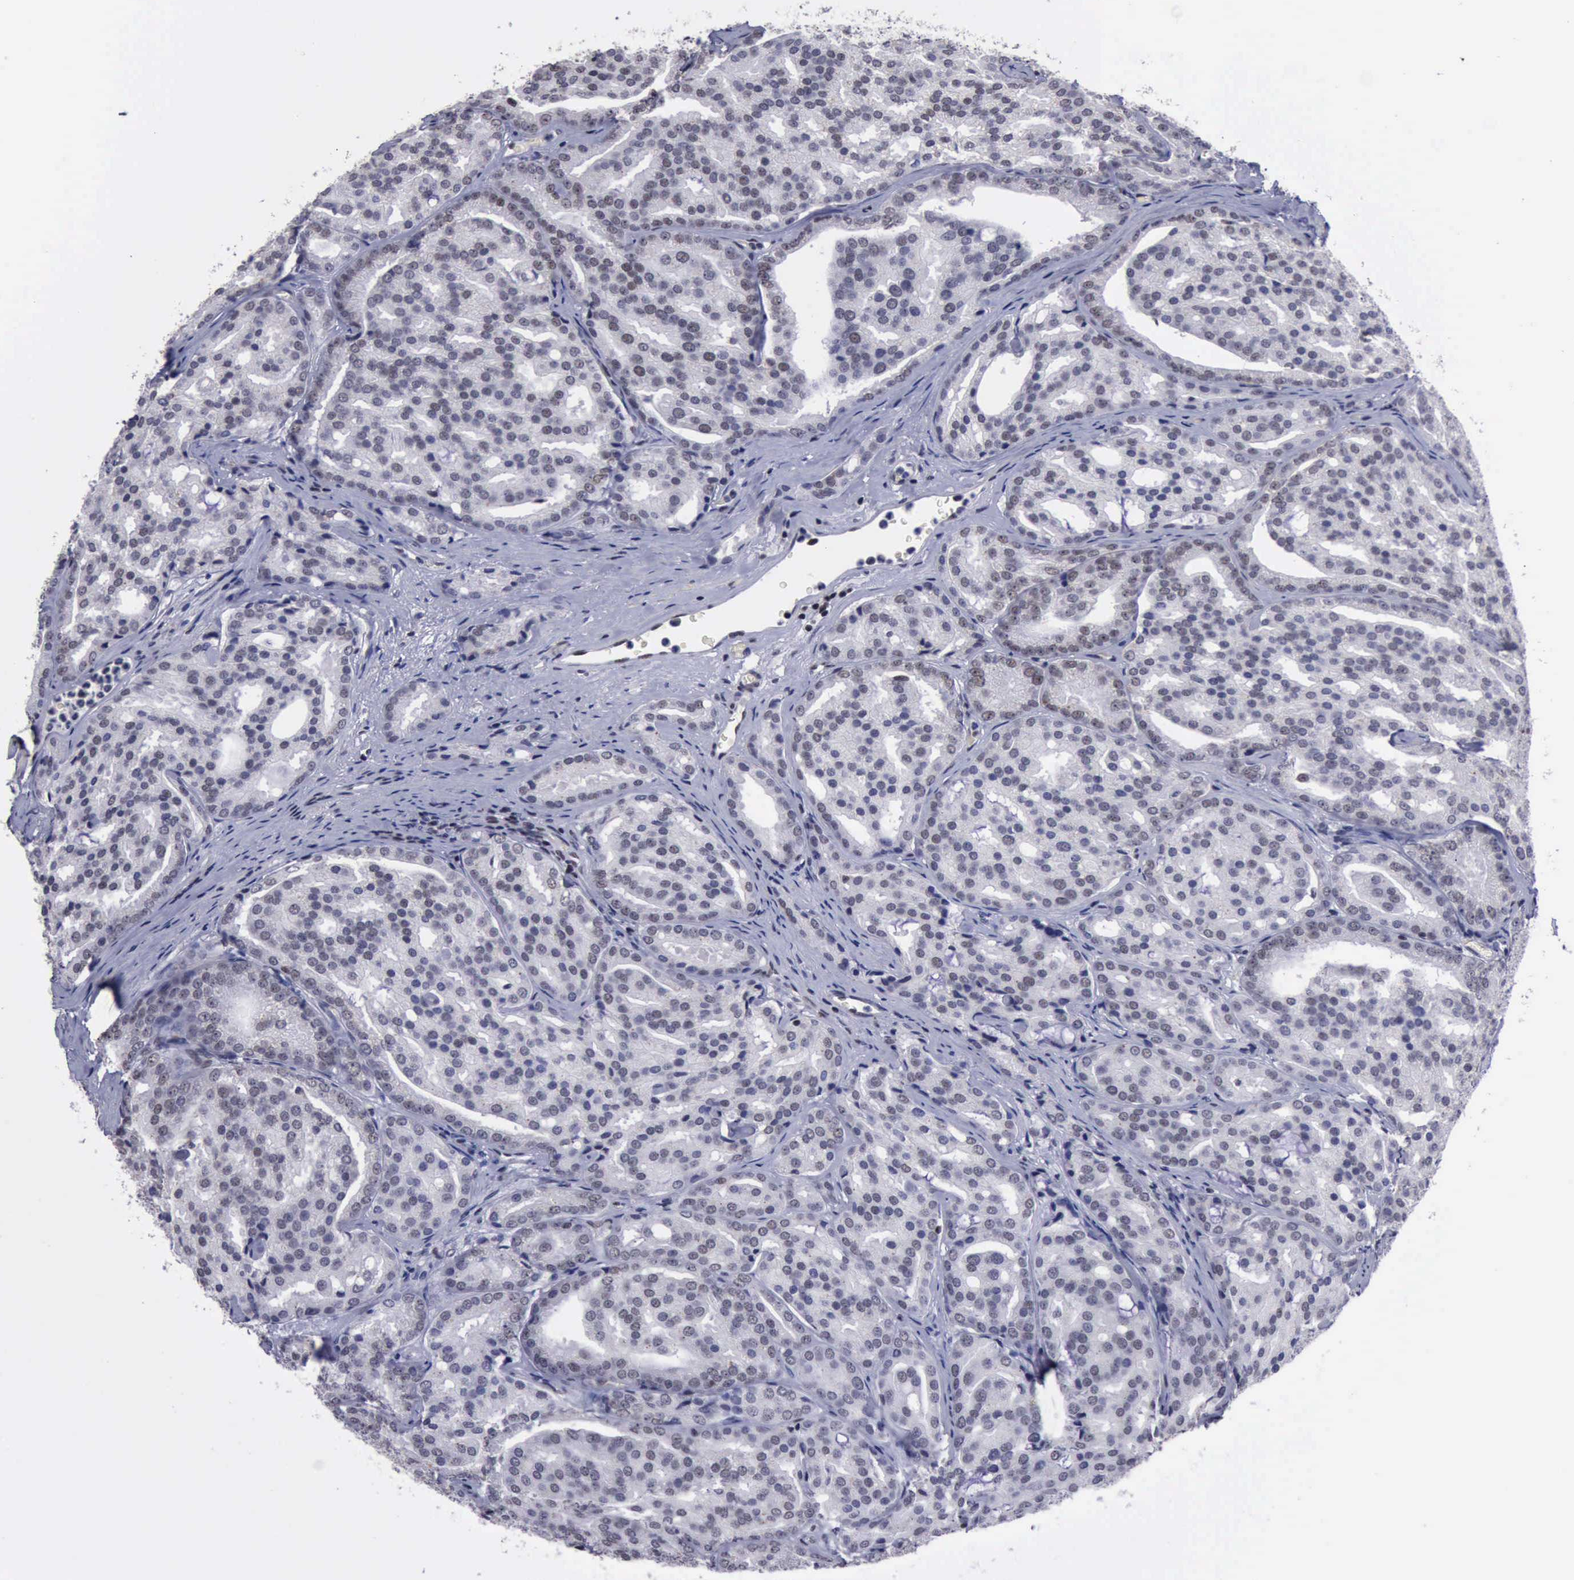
{"staining": {"intensity": "weak", "quantity": "25%-75%", "location": "nuclear"}, "tissue": "prostate cancer", "cell_type": "Tumor cells", "image_type": "cancer", "snomed": [{"axis": "morphology", "description": "Adenocarcinoma, High grade"}, {"axis": "topography", "description": "Prostate"}], "caption": "A low amount of weak nuclear expression is identified in about 25%-75% of tumor cells in prostate cancer (adenocarcinoma (high-grade)) tissue.", "gene": "YY1", "patient": {"sex": "male", "age": 64}}